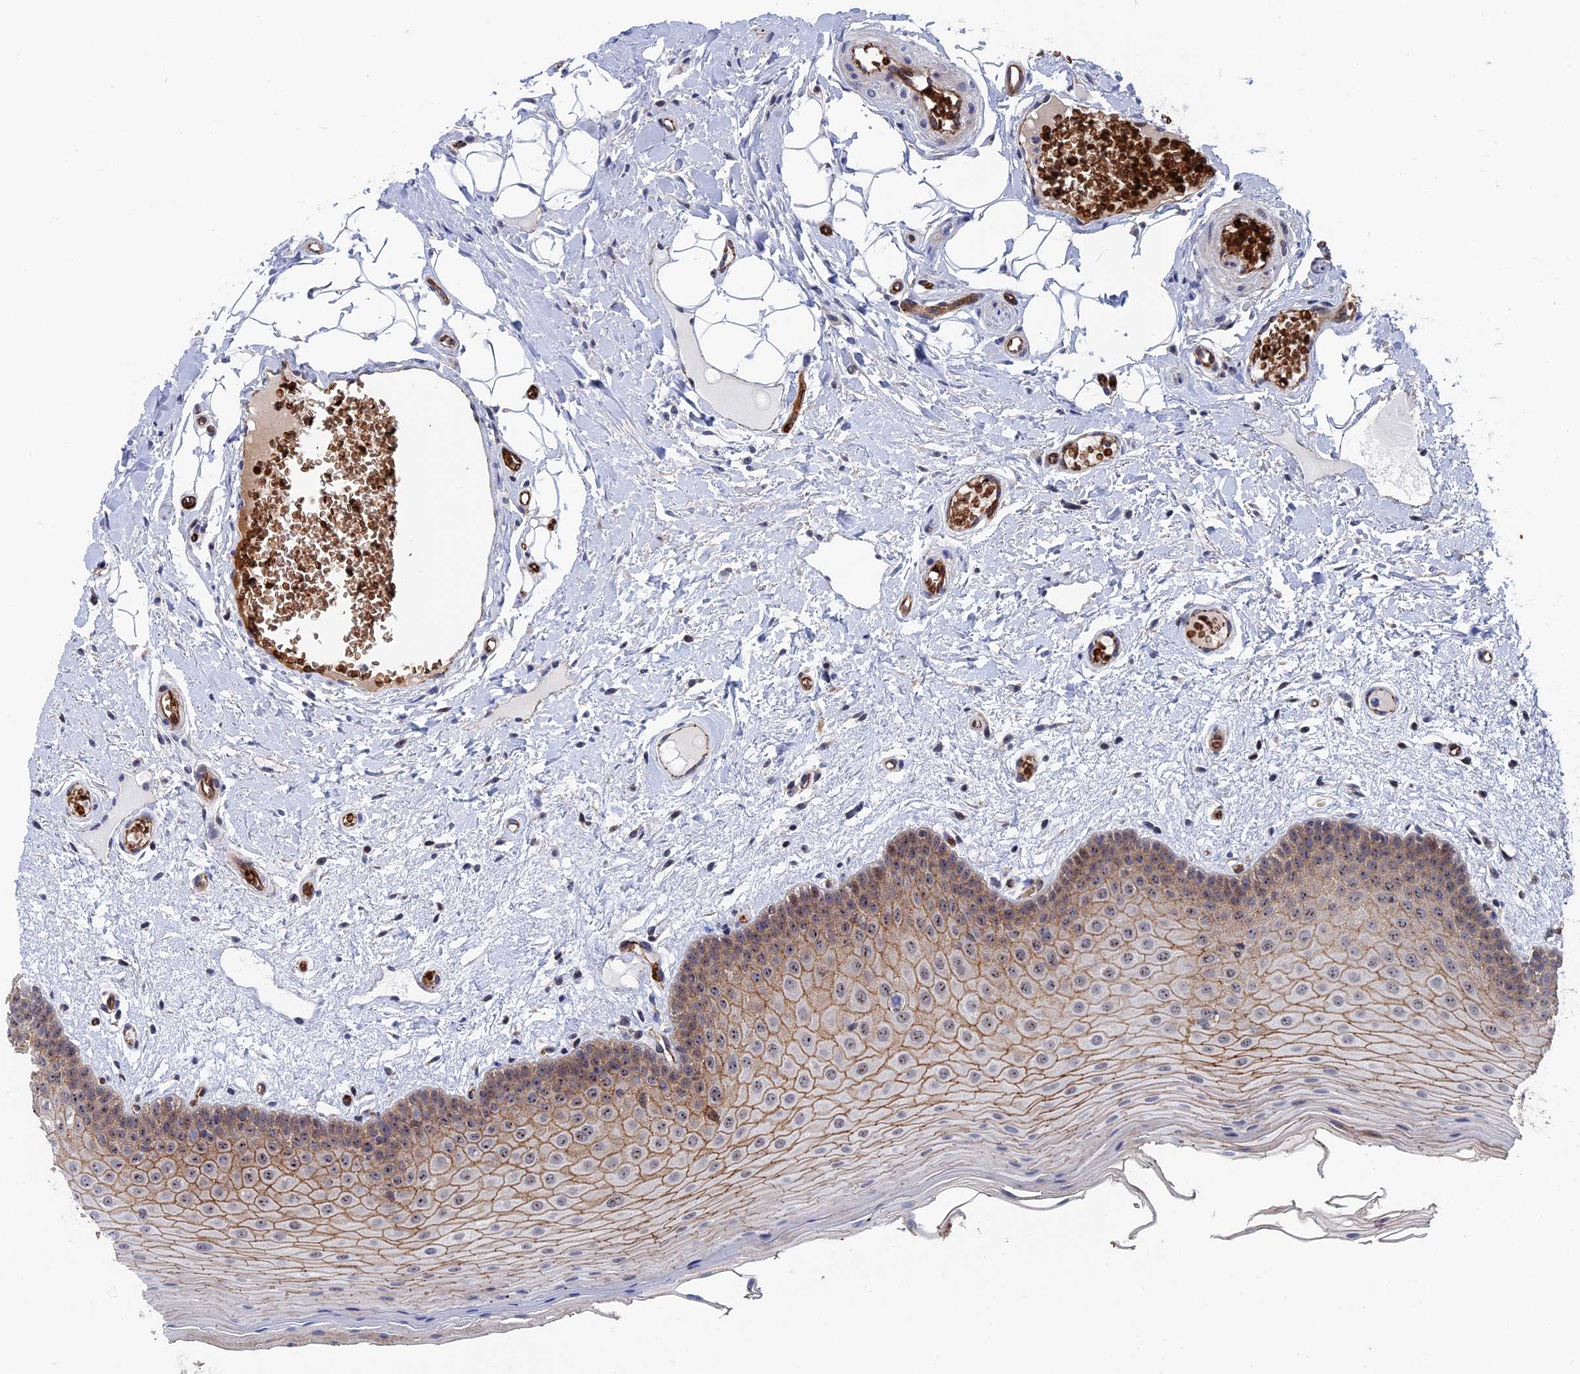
{"staining": {"intensity": "moderate", "quantity": ">75%", "location": "cytoplasmic/membranous,nuclear"}, "tissue": "oral mucosa", "cell_type": "Squamous epithelial cells", "image_type": "normal", "snomed": [{"axis": "morphology", "description": "Normal tissue, NOS"}, {"axis": "topography", "description": "Oral tissue"}, {"axis": "topography", "description": "Tounge, NOS"}], "caption": "Protein staining of unremarkable oral mucosa demonstrates moderate cytoplasmic/membranous,nuclear expression in about >75% of squamous epithelial cells.", "gene": "EXOSC9", "patient": {"sex": "male", "age": 47}}